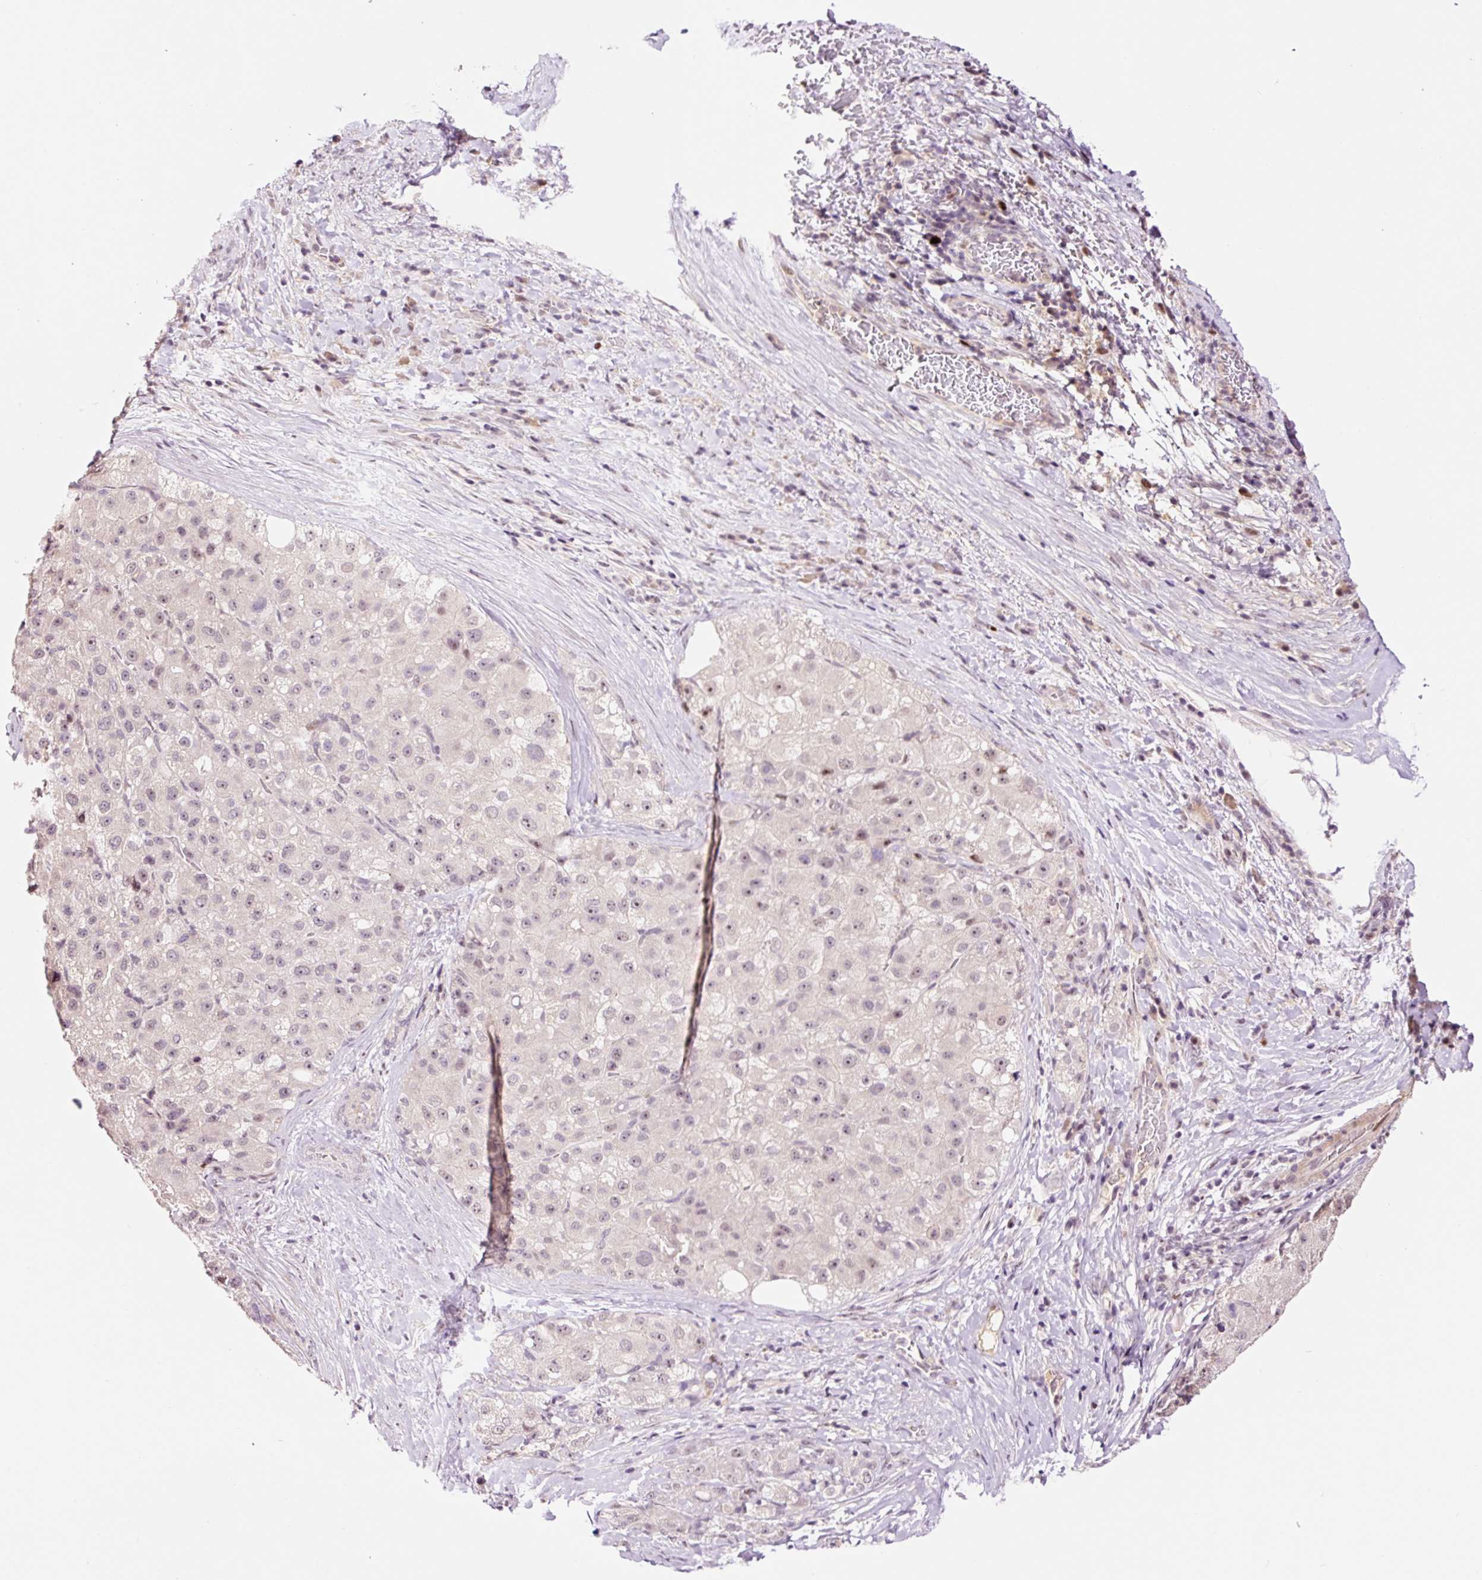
{"staining": {"intensity": "negative", "quantity": "none", "location": "none"}, "tissue": "liver cancer", "cell_type": "Tumor cells", "image_type": "cancer", "snomed": [{"axis": "morphology", "description": "Carcinoma, Hepatocellular, NOS"}, {"axis": "topography", "description": "Liver"}], "caption": "The image reveals no significant positivity in tumor cells of liver hepatocellular carcinoma.", "gene": "DPPA4", "patient": {"sex": "male", "age": 80}}